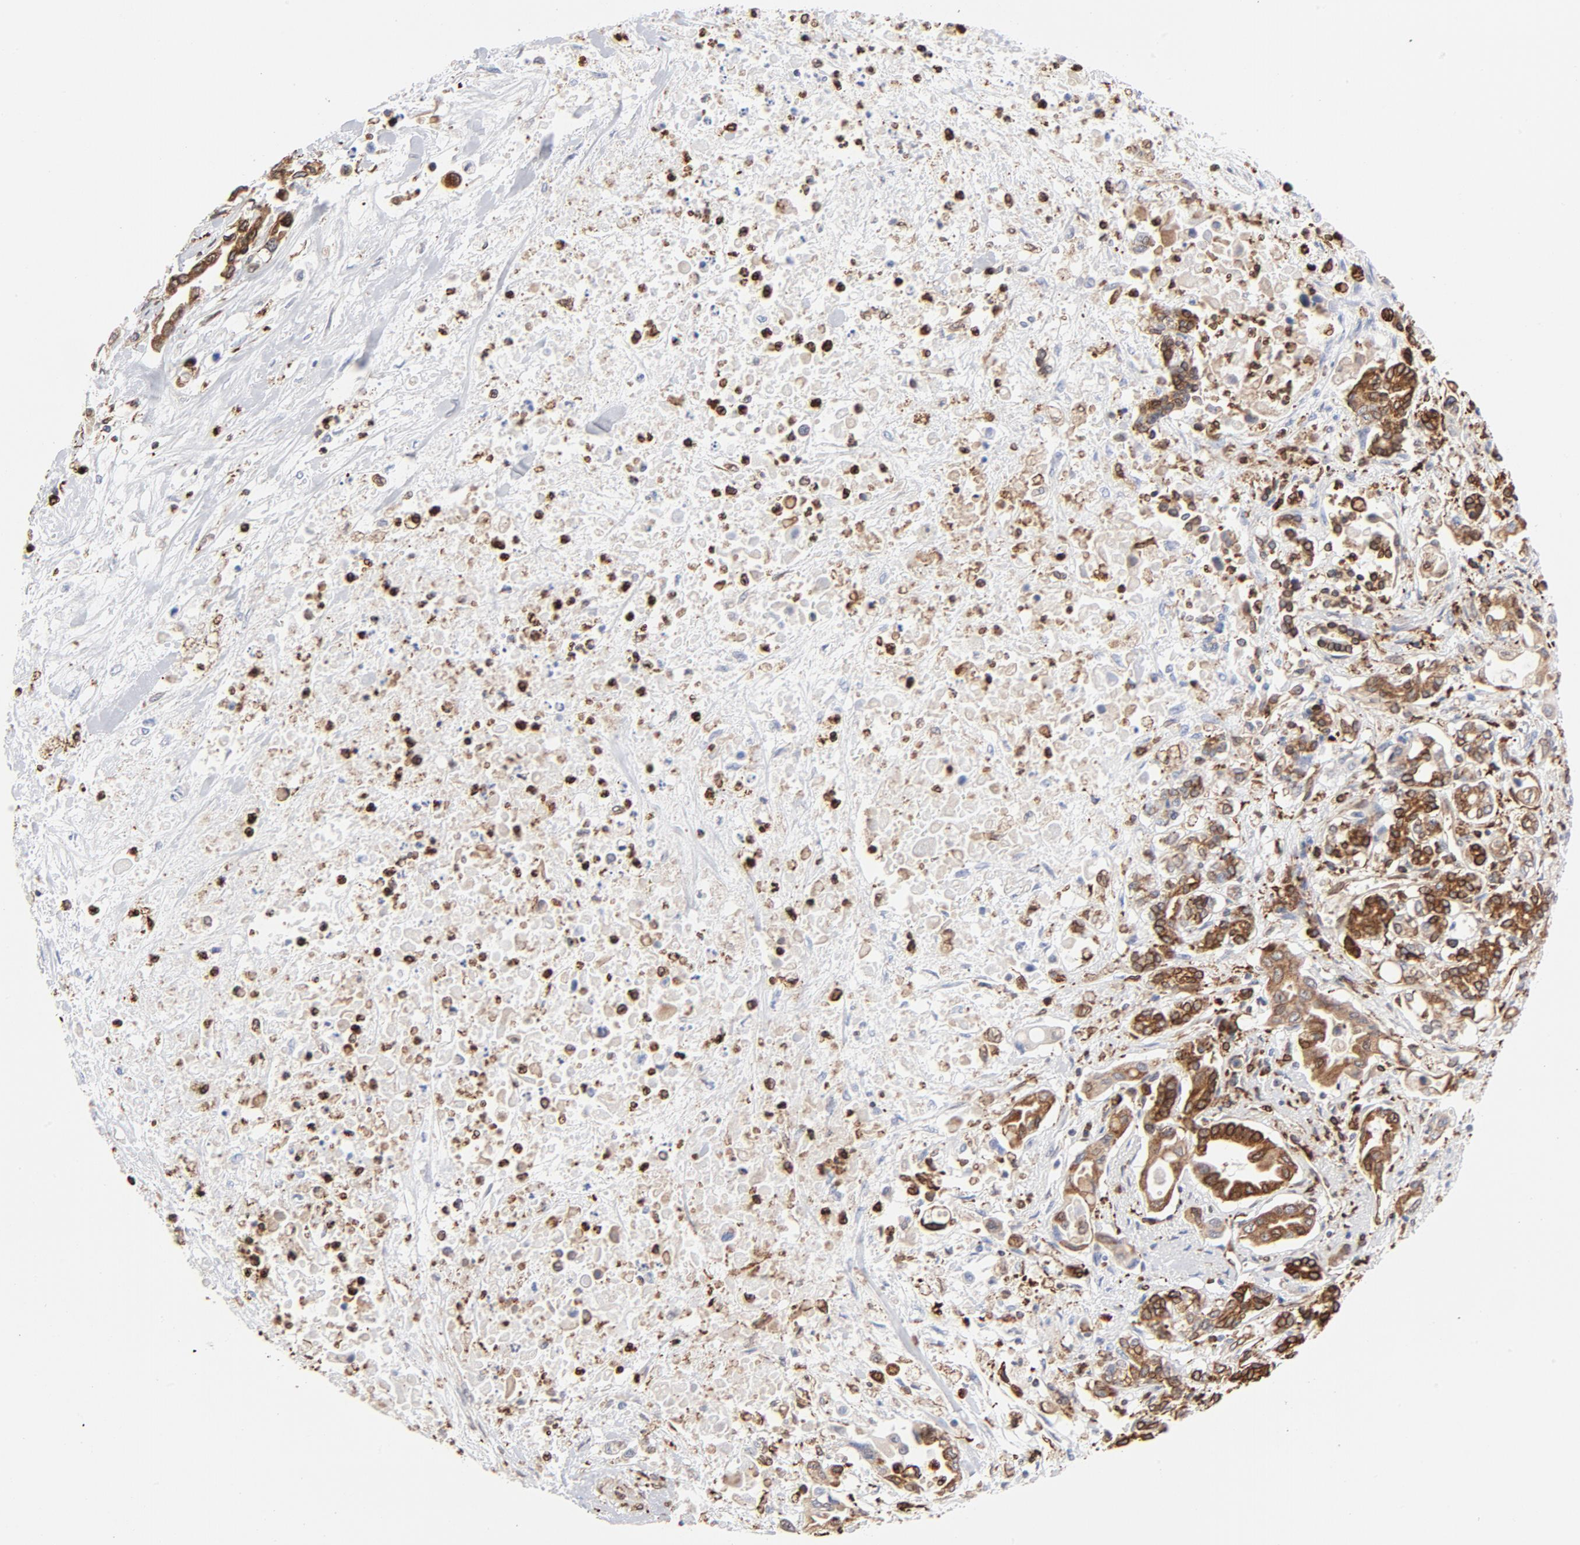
{"staining": {"intensity": "strong", "quantity": ">75%", "location": "cytoplasmic/membranous"}, "tissue": "pancreatic cancer", "cell_type": "Tumor cells", "image_type": "cancer", "snomed": [{"axis": "morphology", "description": "Adenocarcinoma, NOS"}, {"axis": "topography", "description": "Pancreas"}], "caption": "The immunohistochemical stain labels strong cytoplasmic/membranous expression in tumor cells of pancreatic cancer (adenocarcinoma) tissue. The staining was performed using DAB (3,3'-diaminobenzidine), with brown indicating positive protein expression. Nuclei are stained blue with hematoxylin.", "gene": "CANX", "patient": {"sex": "female", "age": 57}}